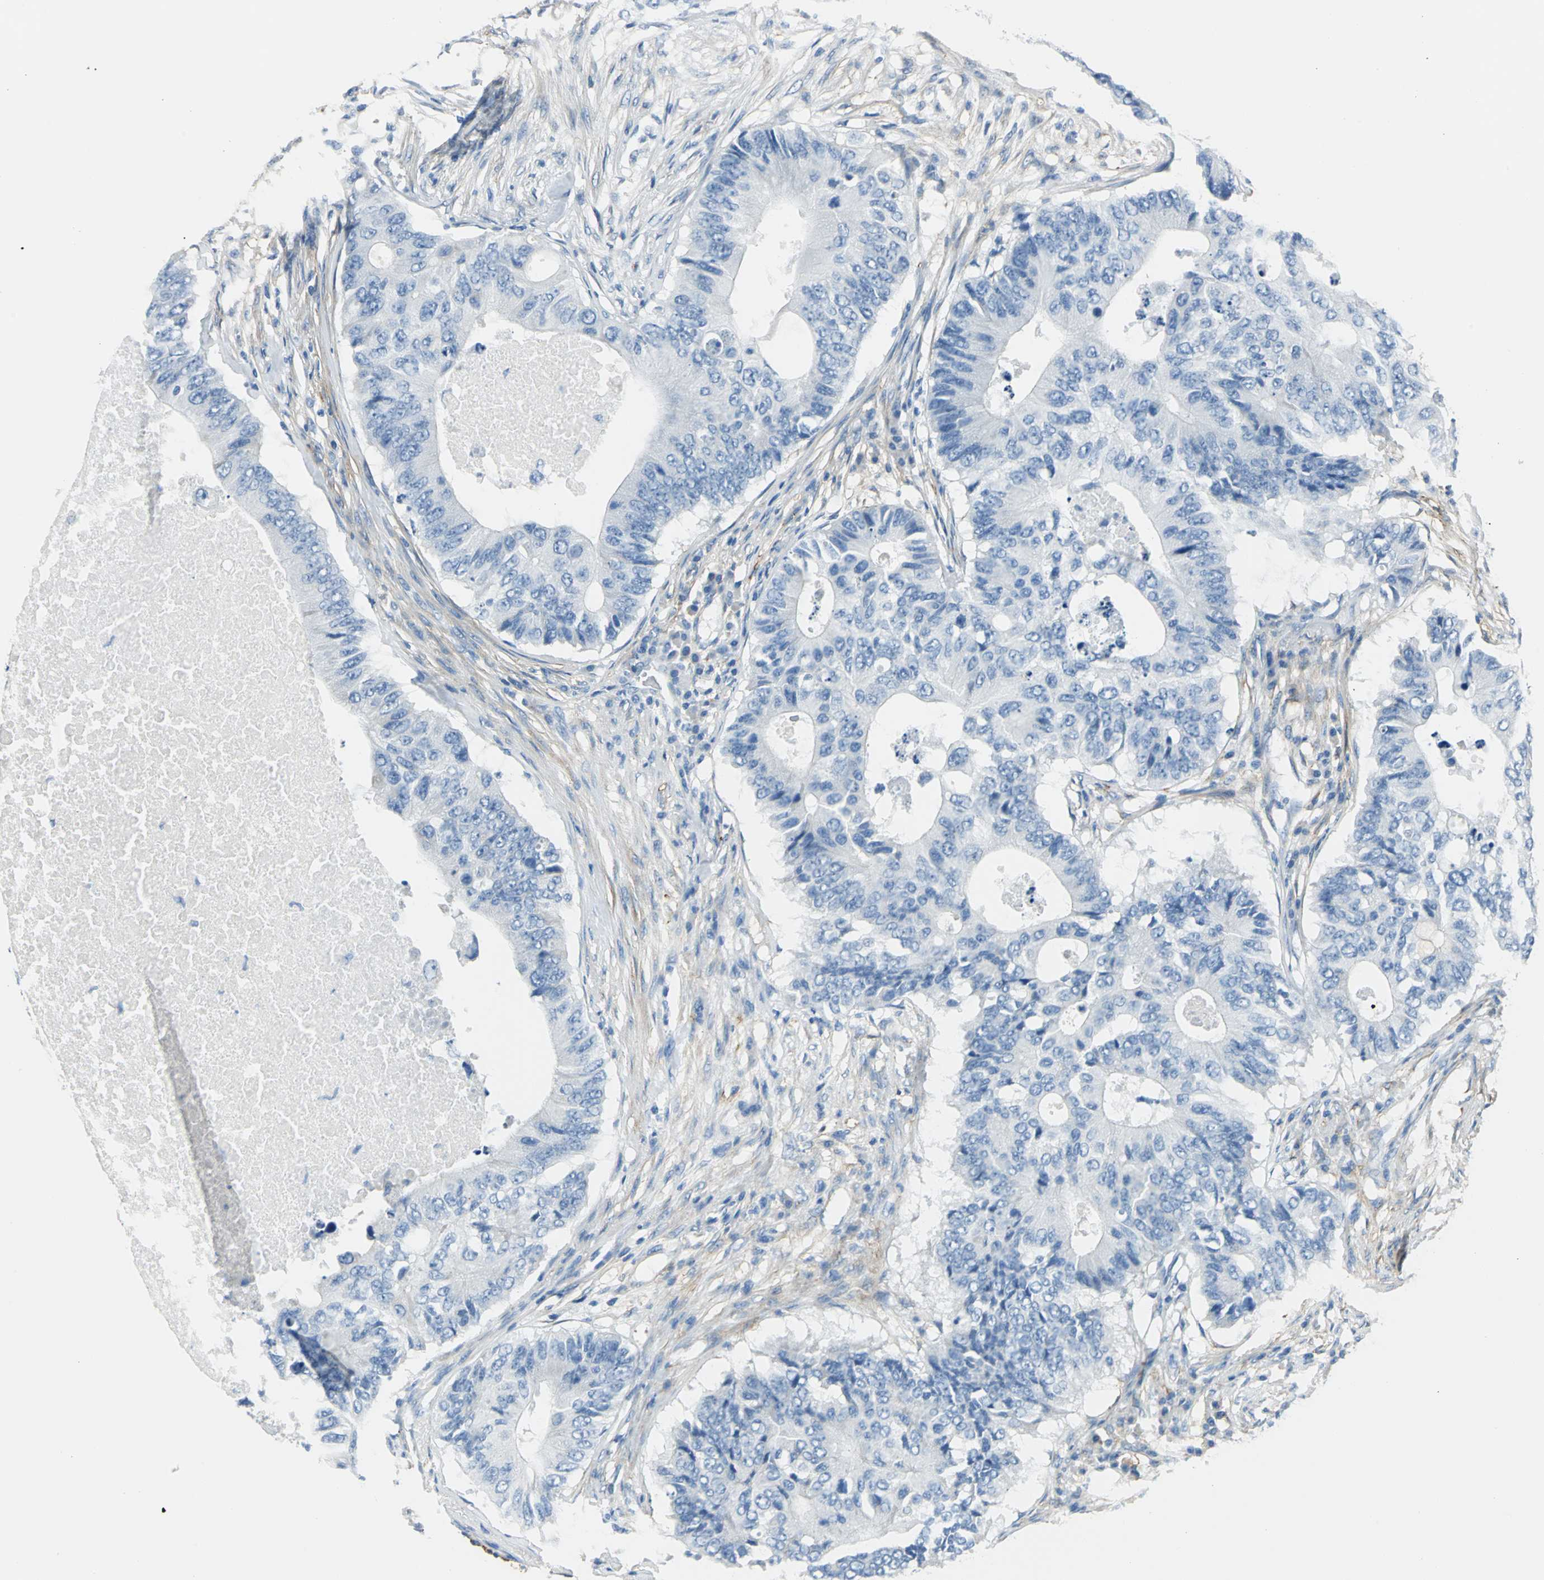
{"staining": {"intensity": "negative", "quantity": "none", "location": "none"}, "tissue": "colorectal cancer", "cell_type": "Tumor cells", "image_type": "cancer", "snomed": [{"axis": "morphology", "description": "Adenocarcinoma, NOS"}, {"axis": "topography", "description": "Colon"}], "caption": "This is an IHC micrograph of human colorectal cancer. There is no expression in tumor cells.", "gene": "AKAP12", "patient": {"sex": "male", "age": 71}}